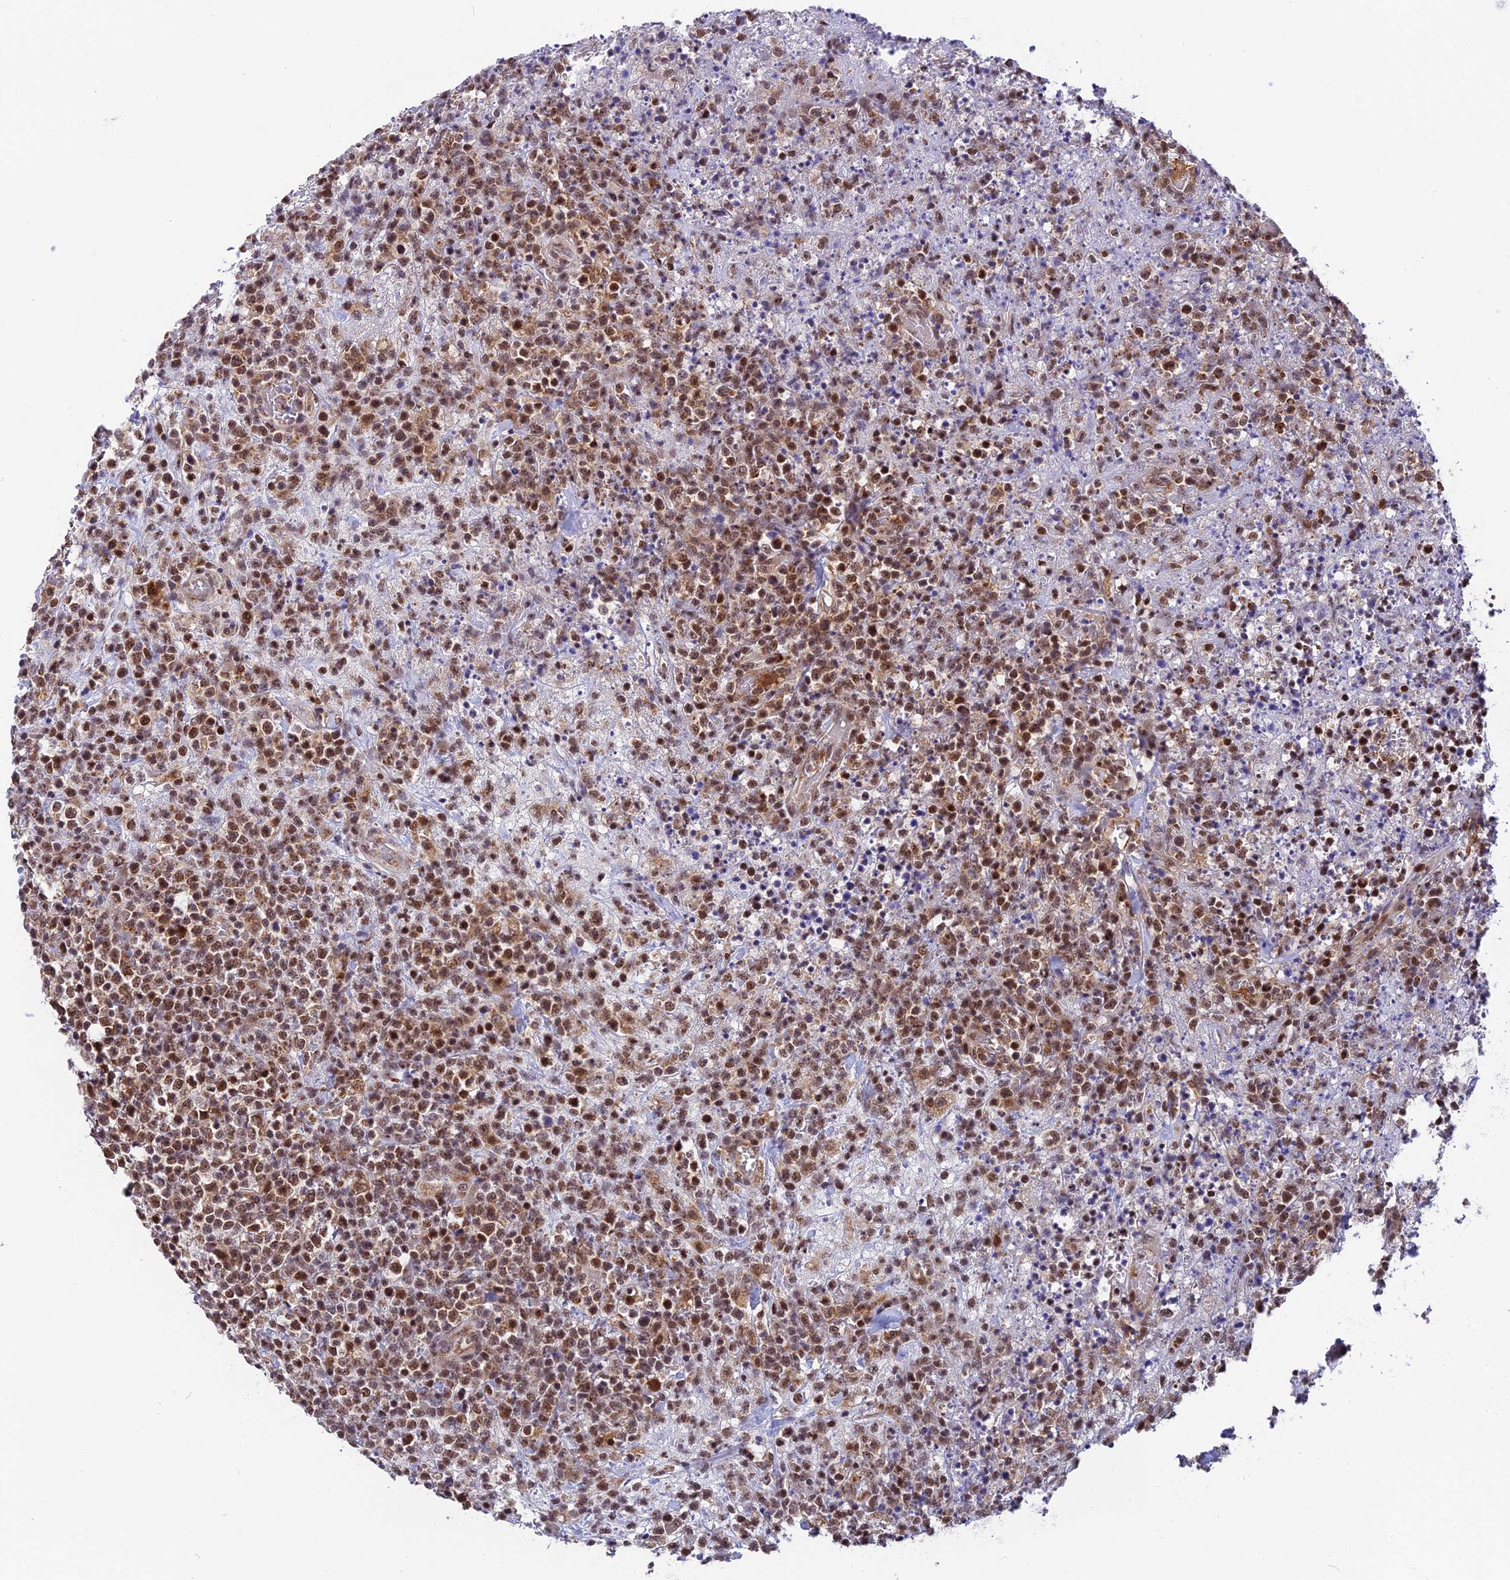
{"staining": {"intensity": "moderate", "quantity": ">75%", "location": "nuclear"}, "tissue": "lymphoma", "cell_type": "Tumor cells", "image_type": "cancer", "snomed": [{"axis": "morphology", "description": "Malignant lymphoma, non-Hodgkin's type, High grade"}, {"axis": "topography", "description": "Colon"}], "caption": "Immunohistochemistry (IHC) histopathology image of neoplastic tissue: lymphoma stained using immunohistochemistry exhibits medium levels of moderate protein expression localized specifically in the nuclear of tumor cells, appearing as a nuclear brown color.", "gene": "CMC1", "patient": {"sex": "female", "age": 53}}